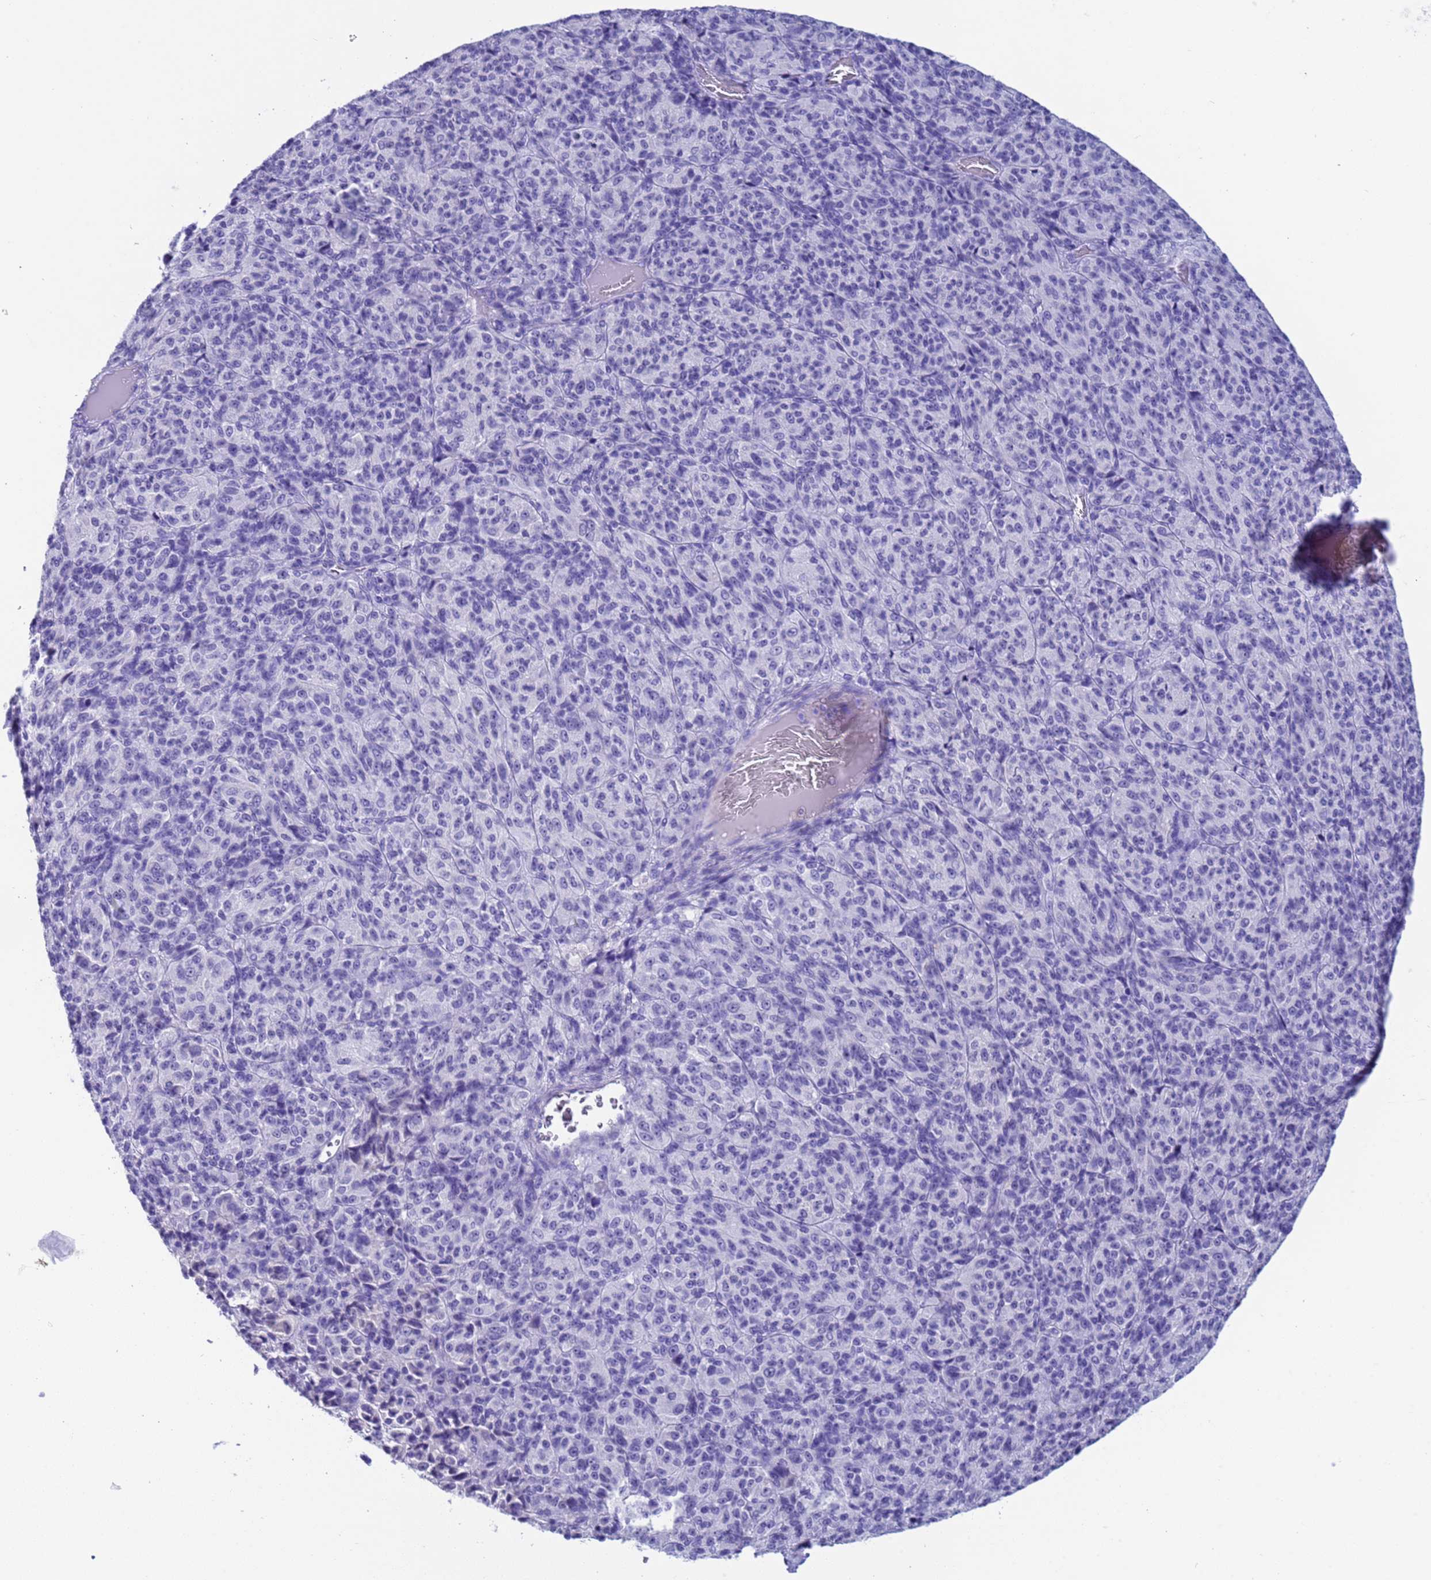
{"staining": {"intensity": "negative", "quantity": "none", "location": "none"}, "tissue": "melanoma", "cell_type": "Tumor cells", "image_type": "cancer", "snomed": [{"axis": "morphology", "description": "Malignant melanoma, Metastatic site"}, {"axis": "topography", "description": "Brain"}], "caption": "Tumor cells are negative for brown protein staining in melanoma.", "gene": "CKM", "patient": {"sex": "female", "age": 56}}